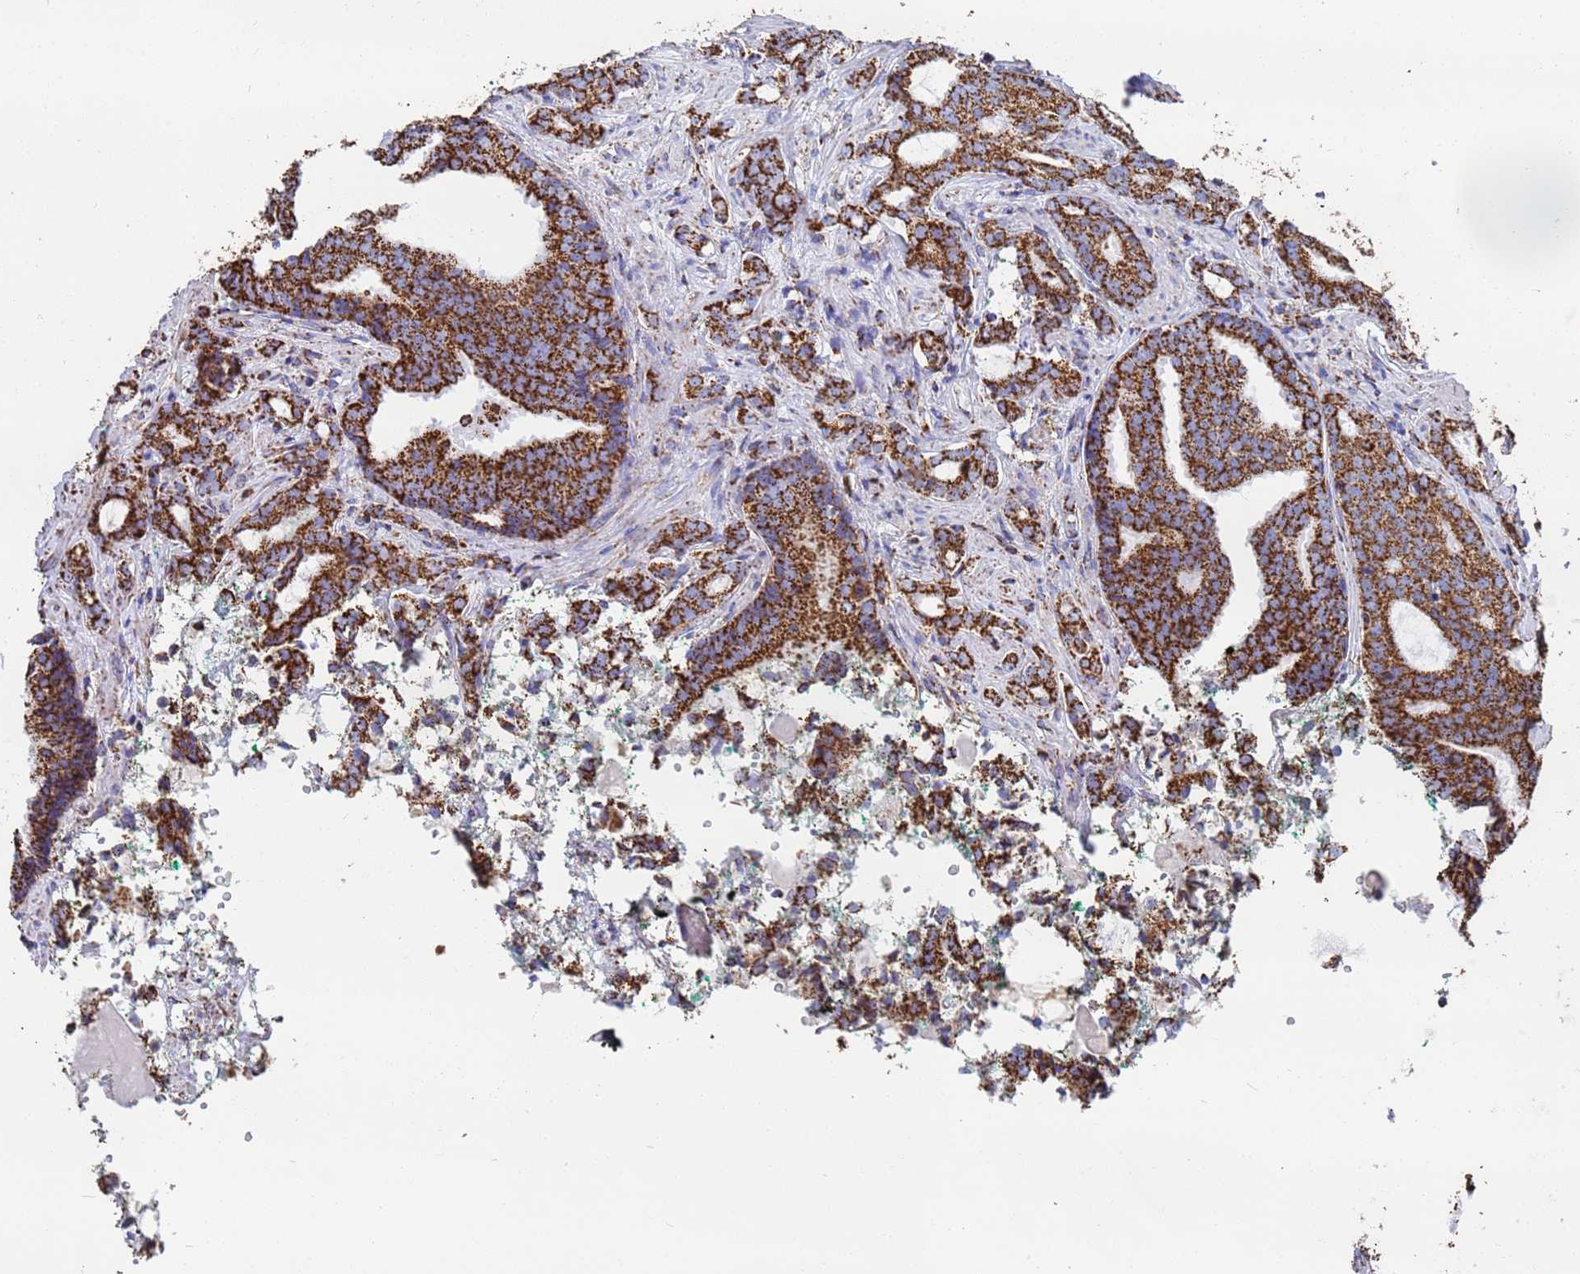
{"staining": {"intensity": "strong", "quantity": ">75%", "location": "cytoplasmic/membranous"}, "tissue": "prostate cancer", "cell_type": "Tumor cells", "image_type": "cancer", "snomed": [{"axis": "morphology", "description": "Adenocarcinoma, High grade"}, {"axis": "topography", "description": "Prostate"}], "caption": "Protein expression analysis of adenocarcinoma (high-grade) (prostate) displays strong cytoplasmic/membranous staining in about >75% of tumor cells.", "gene": "GLUD1", "patient": {"sex": "male", "age": 63}}